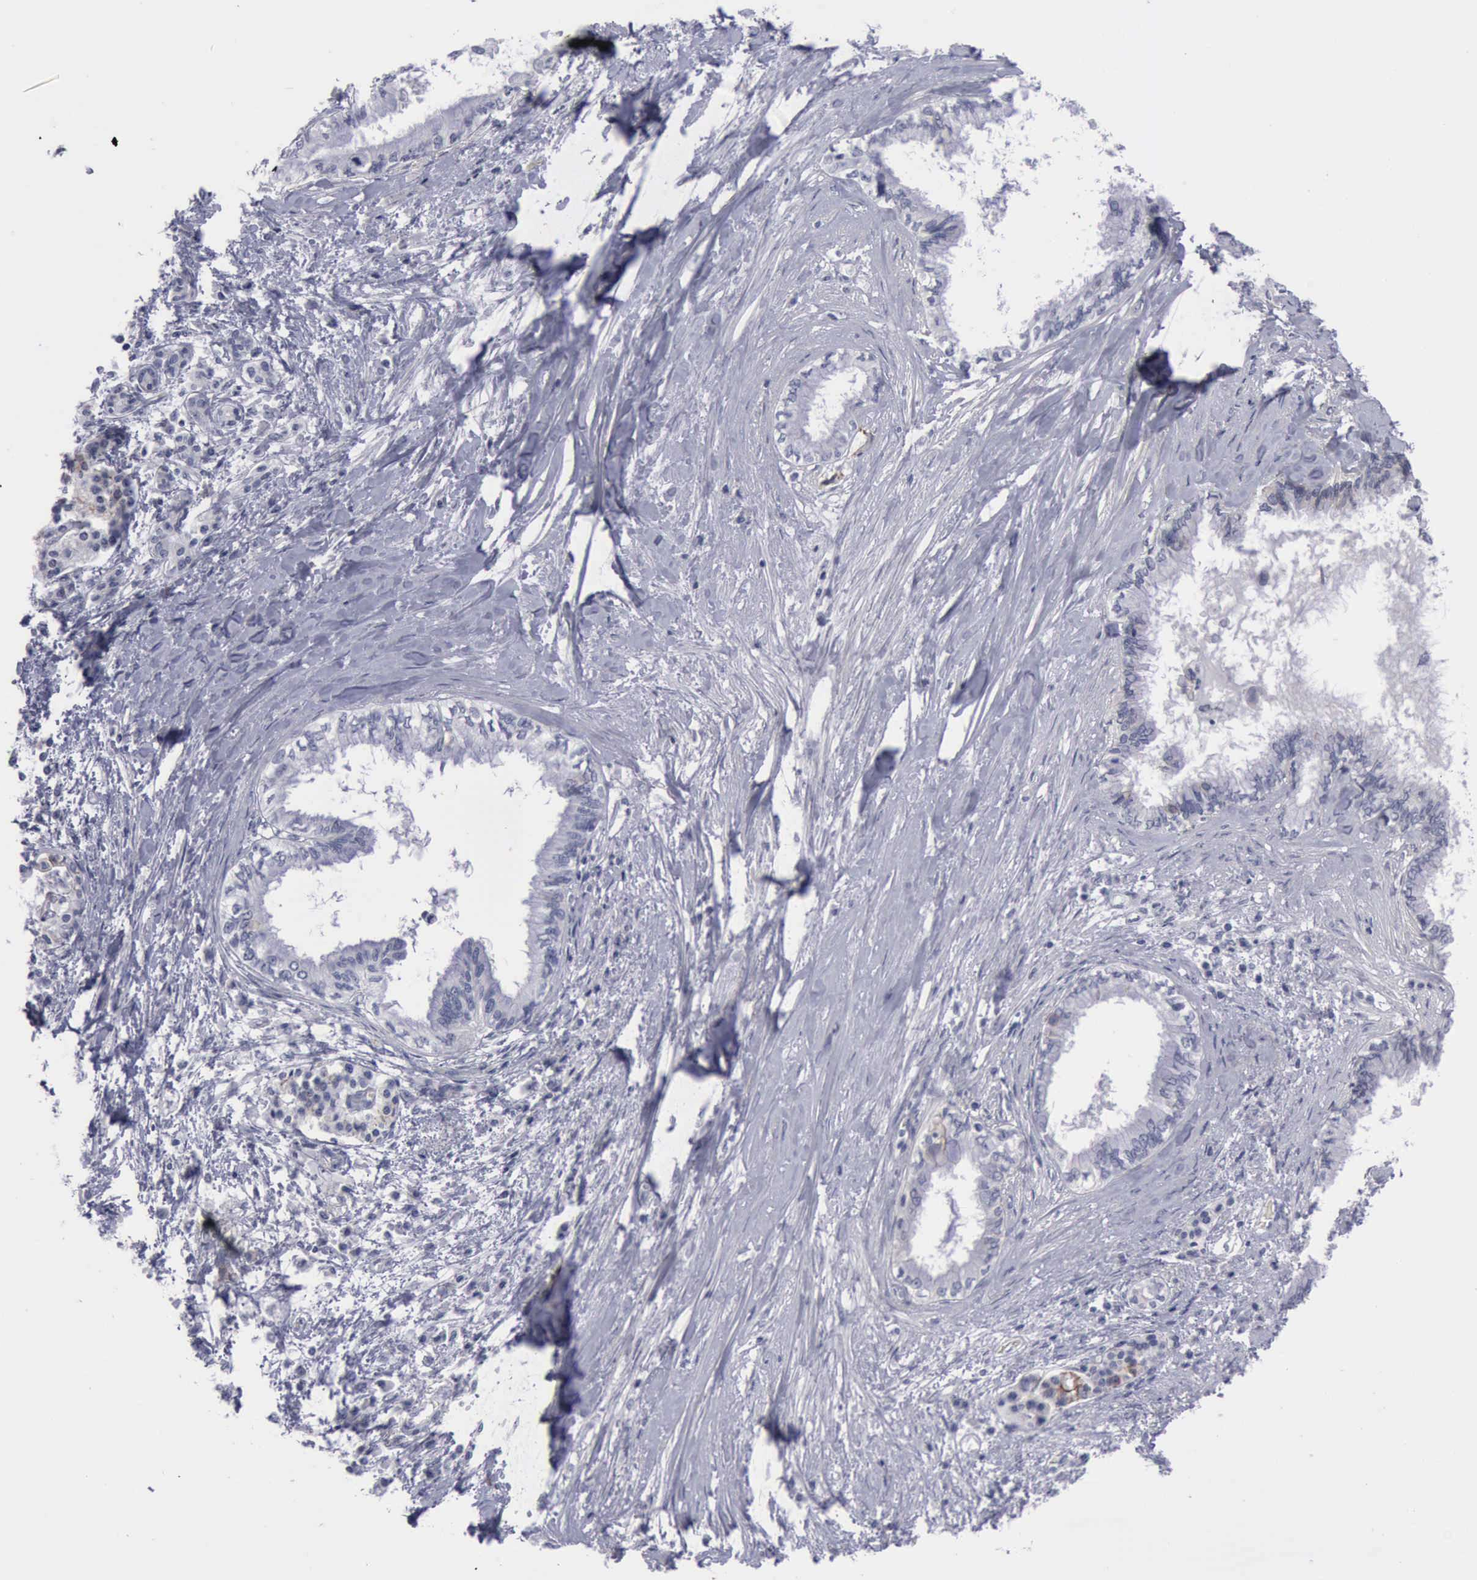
{"staining": {"intensity": "weak", "quantity": "25%-75%", "location": "cytoplasmic/membranous"}, "tissue": "pancreatic cancer", "cell_type": "Tumor cells", "image_type": "cancer", "snomed": [{"axis": "morphology", "description": "Adenocarcinoma, NOS"}, {"axis": "topography", "description": "Pancreas"}], "caption": "Pancreatic cancer stained for a protein reveals weak cytoplasmic/membranous positivity in tumor cells.", "gene": "CDH2", "patient": {"sex": "female", "age": 64}}